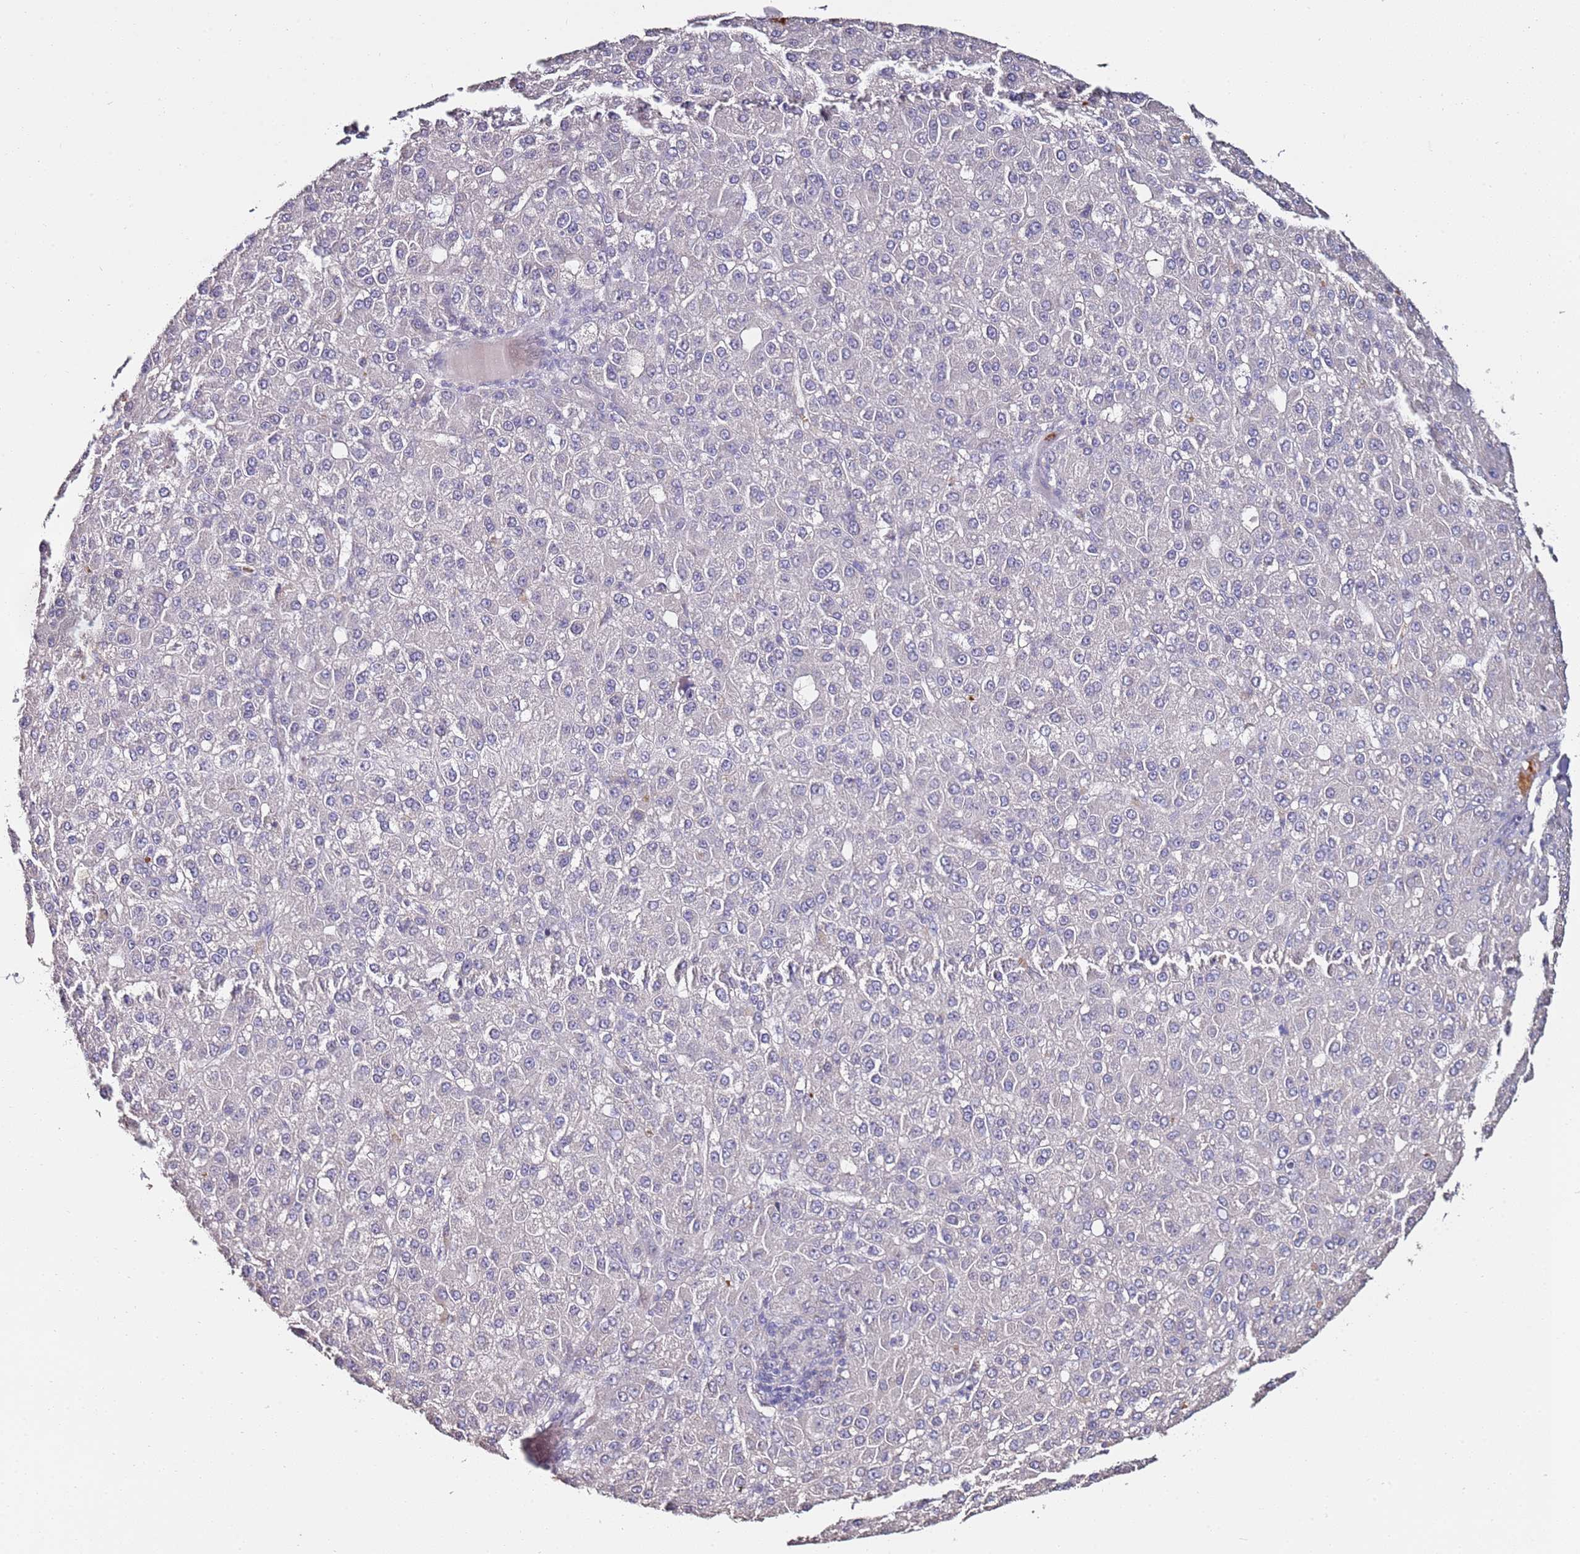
{"staining": {"intensity": "negative", "quantity": "none", "location": "none"}, "tissue": "liver cancer", "cell_type": "Tumor cells", "image_type": "cancer", "snomed": [{"axis": "morphology", "description": "Carcinoma, Hepatocellular, NOS"}, {"axis": "topography", "description": "Liver"}], "caption": "Liver hepatocellular carcinoma was stained to show a protein in brown. There is no significant positivity in tumor cells. (DAB immunohistochemistry (IHC) with hematoxylin counter stain).", "gene": "C3orf80", "patient": {"sex": "male", "age": 67}}